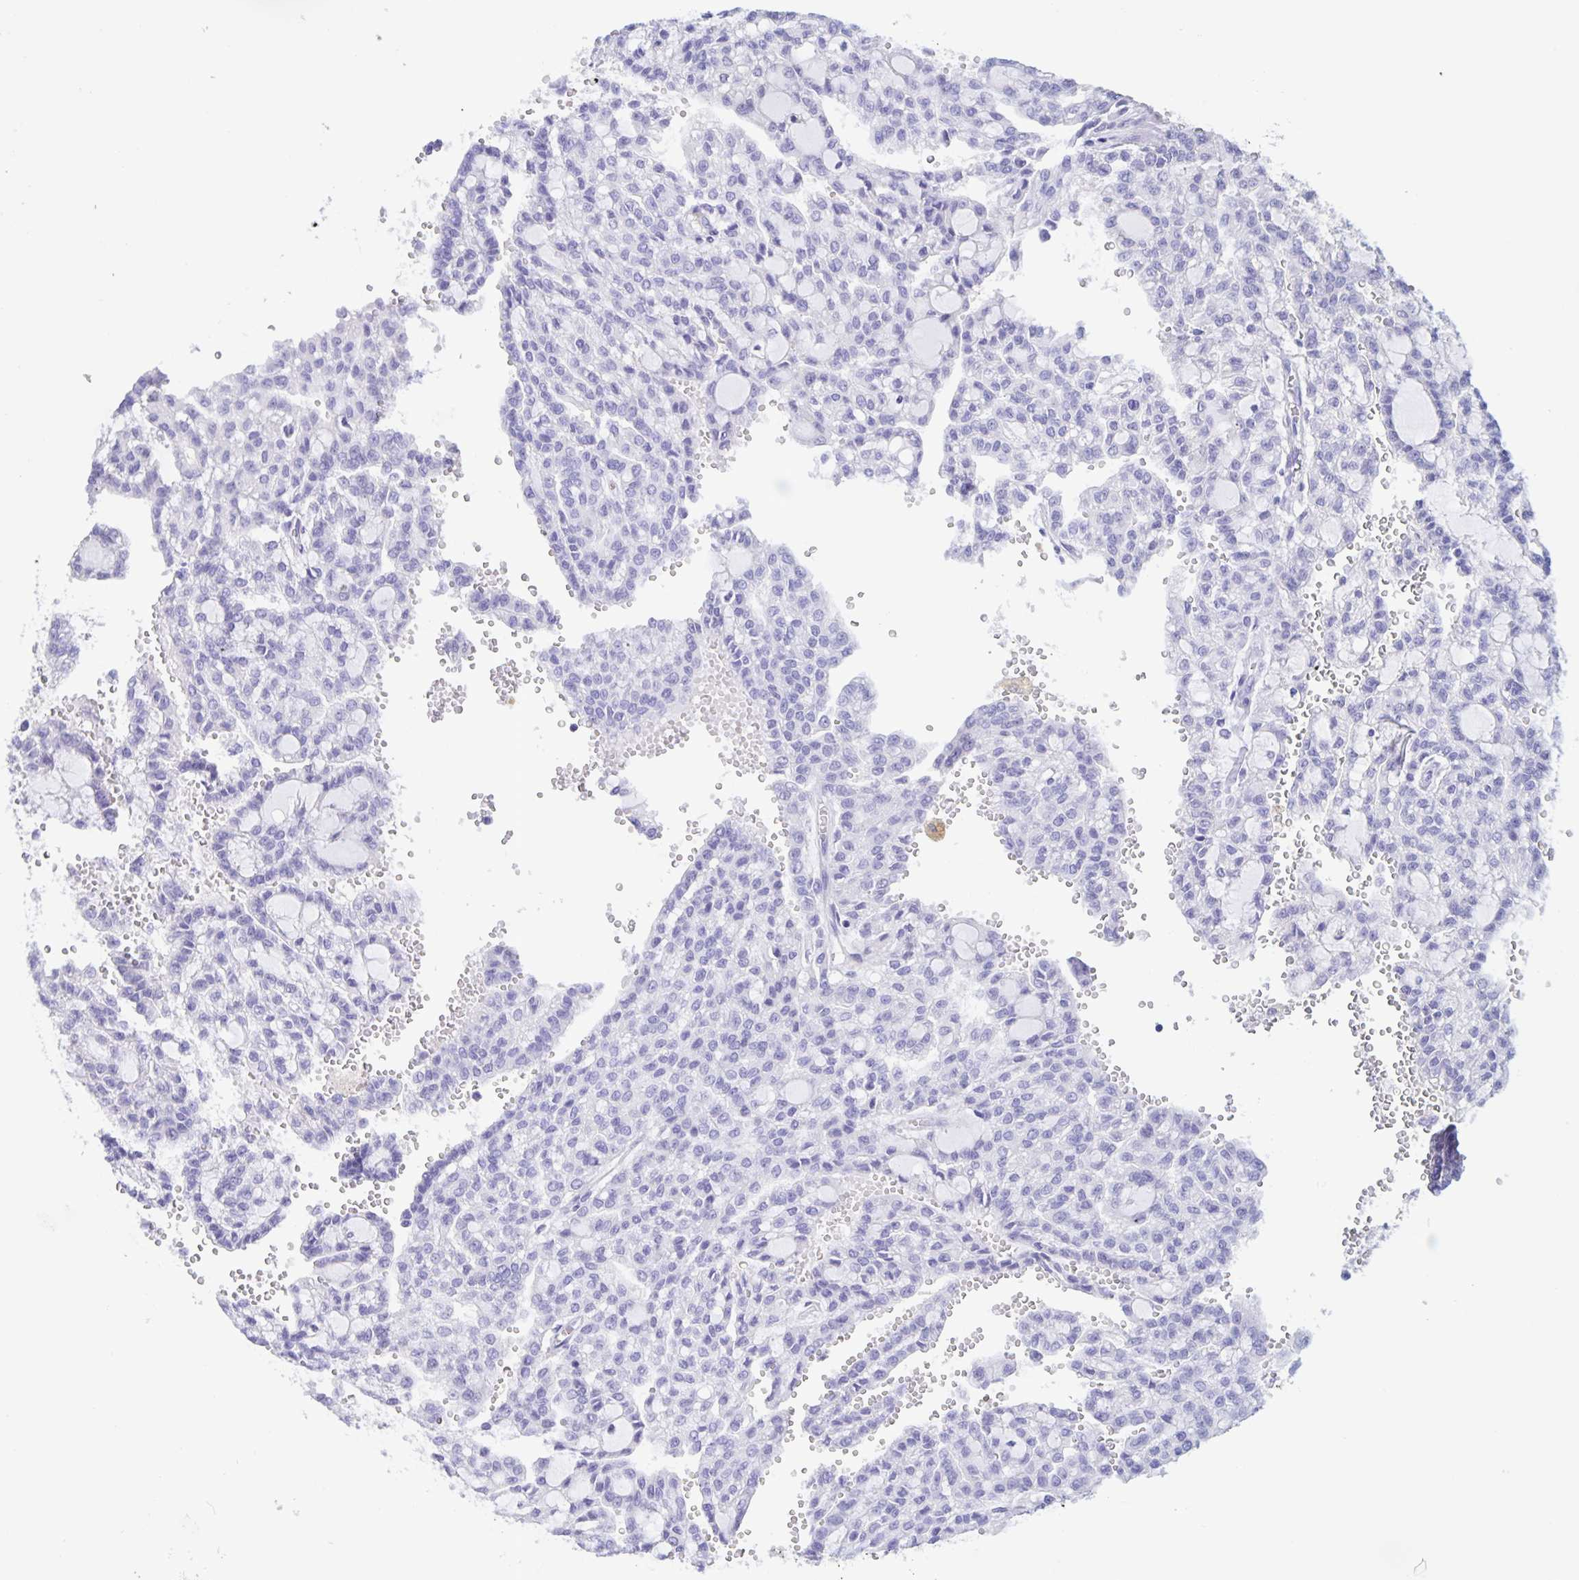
{"staining": {"intensity": "negative", "quantity": "none", "location": "none"}, "tissue": "renal cancer", "cell_type": "Tumor cells", "image_type": "cancer", "snomed": [{"axis": "morphology", "description": "Adenocarcinoma, NOS"}, {"axis": "topography", "description": "Kidney"}], "caption": "A histopathology image of renal cancer (adenocarcinoma) stained for a protein demonstrates no brown staining in tumor cells. (Stains: DAB (3,3'-diaminobenzidine) immunohistochemistry with hematoxylin counter stain, Microscopy: brightfield microscopy at high magnification).", "gene": "TGIF2LX", "patient": {"sex": "male", "age": 63}}